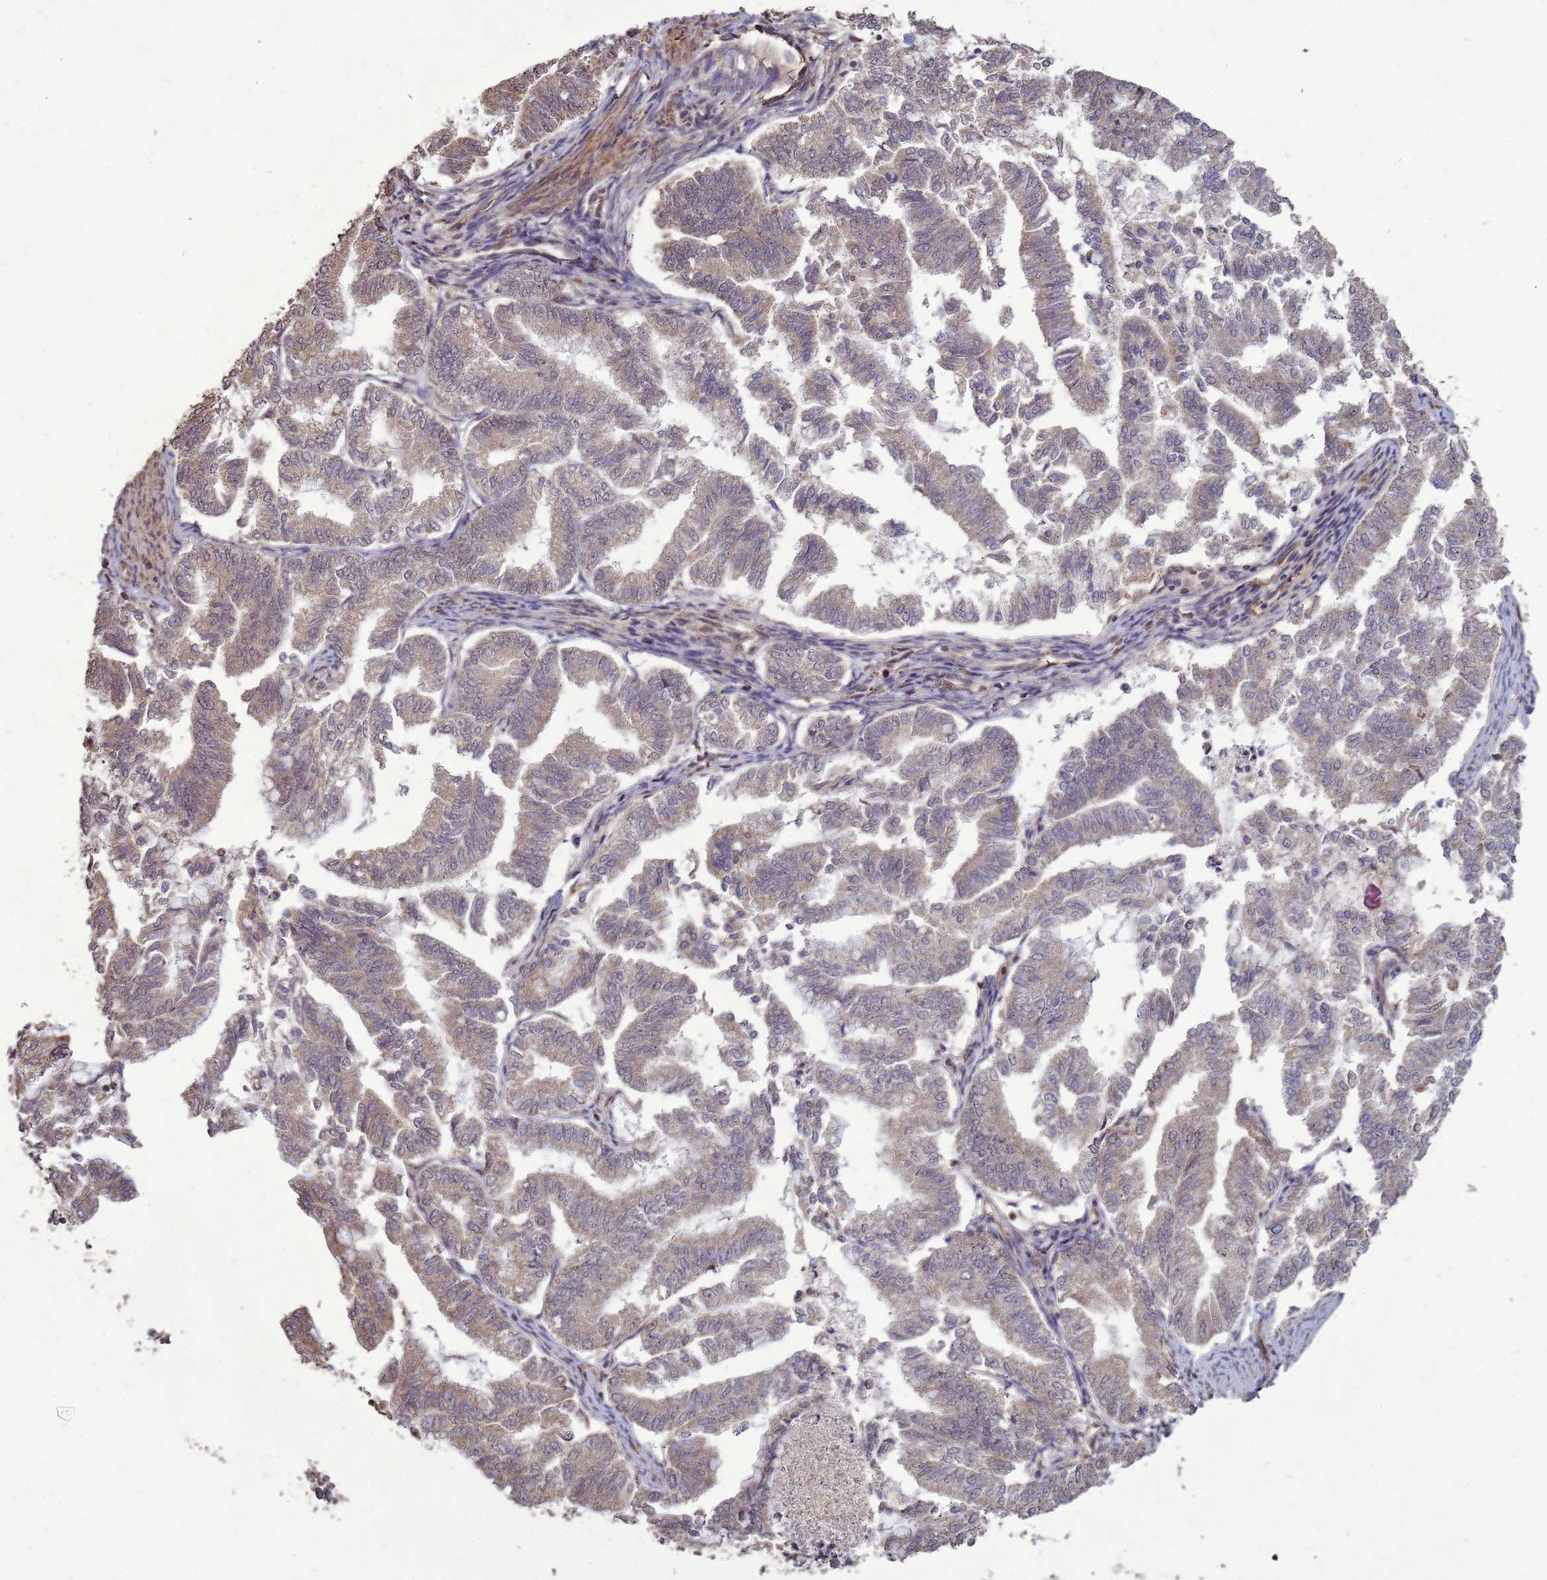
{"staining": {"intensity": "weak", "quantity": "25%-75%", "location": "cytoplasmic/membranous"}, "tissue": "endometrial cancer", "cell_type": "Tumor cells", "image_type": "cancer", "snomed": [{"axis": "morphology", "description": "Adenocarcinoma, NOS"}, {"axis": "topography", "description": "Endometrium"}], "caption": "This micrograph displays immunohistochemistry (IHC) staining of human endometrial cancer (adenocarcinoma), with low weak cytoplasmic/membranous expression in about 25%-75% of tumor cells.", "gene": "CRBN", "patient": {"sex": "female", "age": 79}}